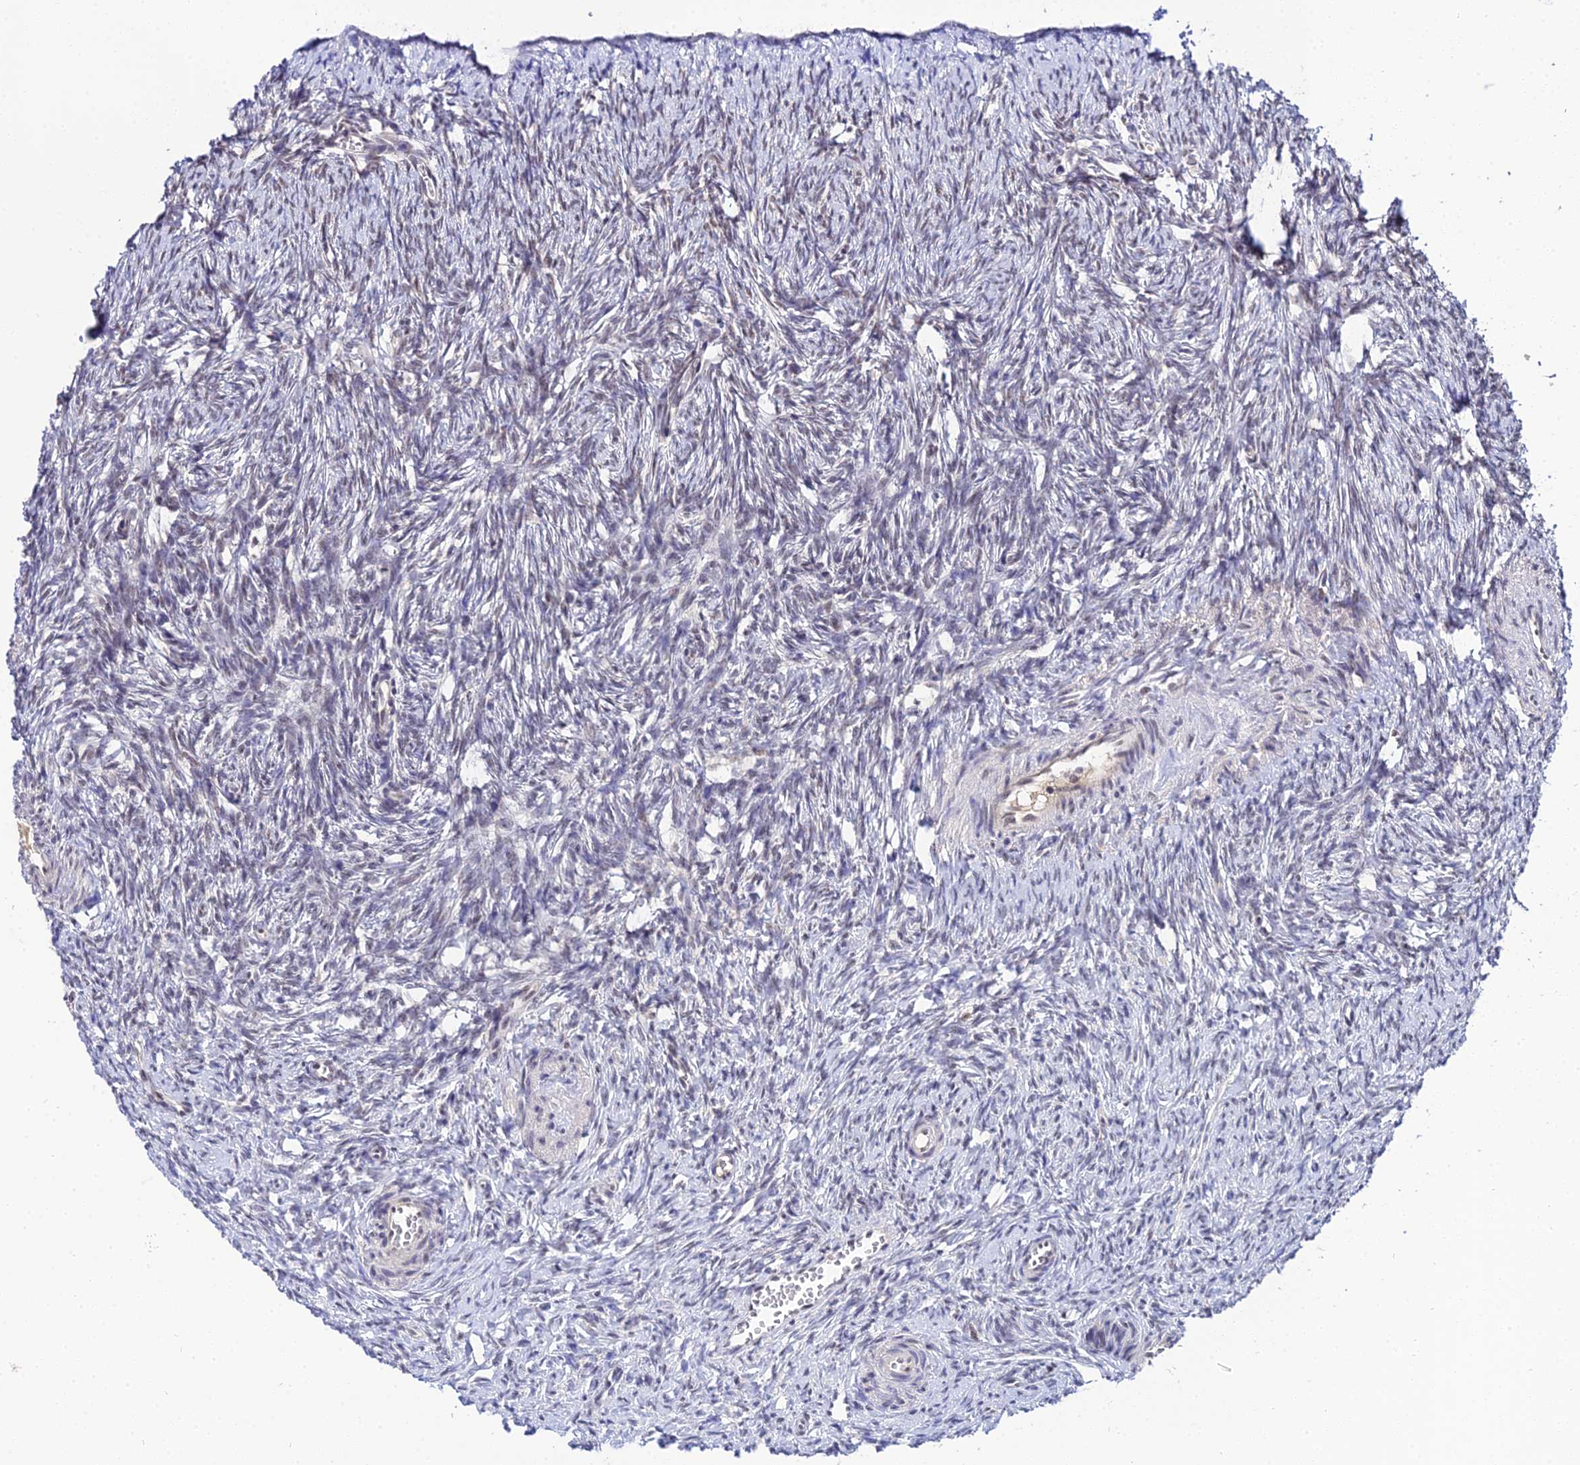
{"staining": {"intensity": "moderate", "quantity": ">75%", "location": "nuclear"}, "tissue": "ovary", "cell_type": "Follicle cells", "image_type": "normal", "snomed": [{"axis": "morphology", "description": "Normal tissue, NOS"}, {"axis": "topography", "description": "Ovary"}], "caption": "This photomicrograph shows immunohistochemistry staining of normal human ovary, with medium moderate nuclear staining in about >75% of follicle cells.", "gene": "EXOSC3", "patient": {"sex": "female", "age": 51}}